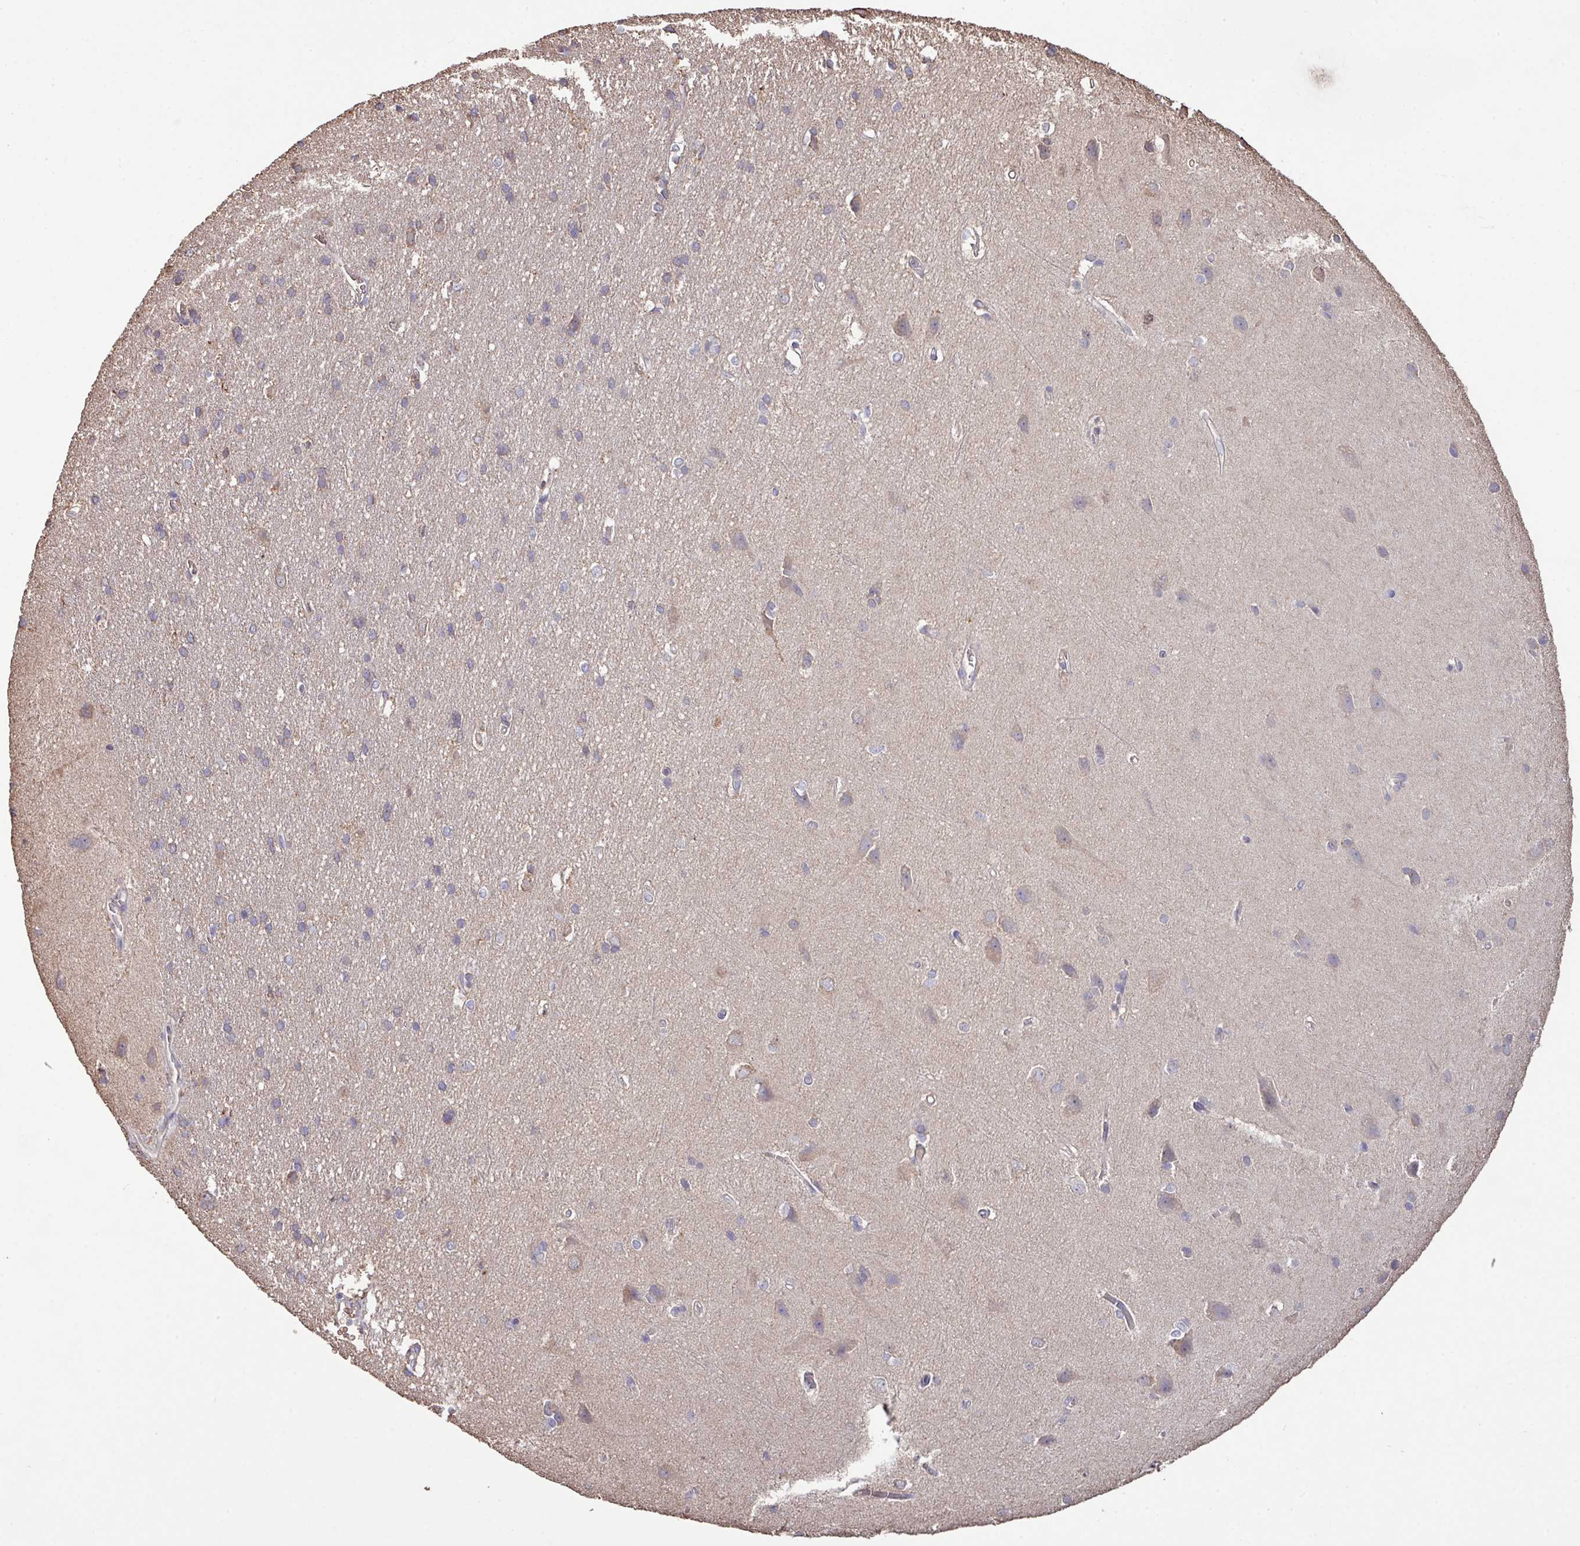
{"staining": {"intensity": "weak", "quantity": ">75%", "location": "cytoplasmic/membranous"}, "tissue": "cerebral cortex", "cell_type": "Endothelial cells", "image_type": "normal", "snomed": [{"axis": "morphology", "description": "Normal tissue, NOS"}, {"axis": "topography", "description": "Cerebral cortex"}], "caption": "High-magnification brightfield microscopy of unremarkable cerebral cortex stained with DAB (brown) and counterstained with hematoxylin (blue). endothelial cells exhibit weak cytoplasmic/membranous staining is identified in about>75% of cells. (brown staining indicates protein expression, while blue staining denotes nuclei).", "gene": "CAMK2A", "patient": {"sex": "male", "age": 37}}